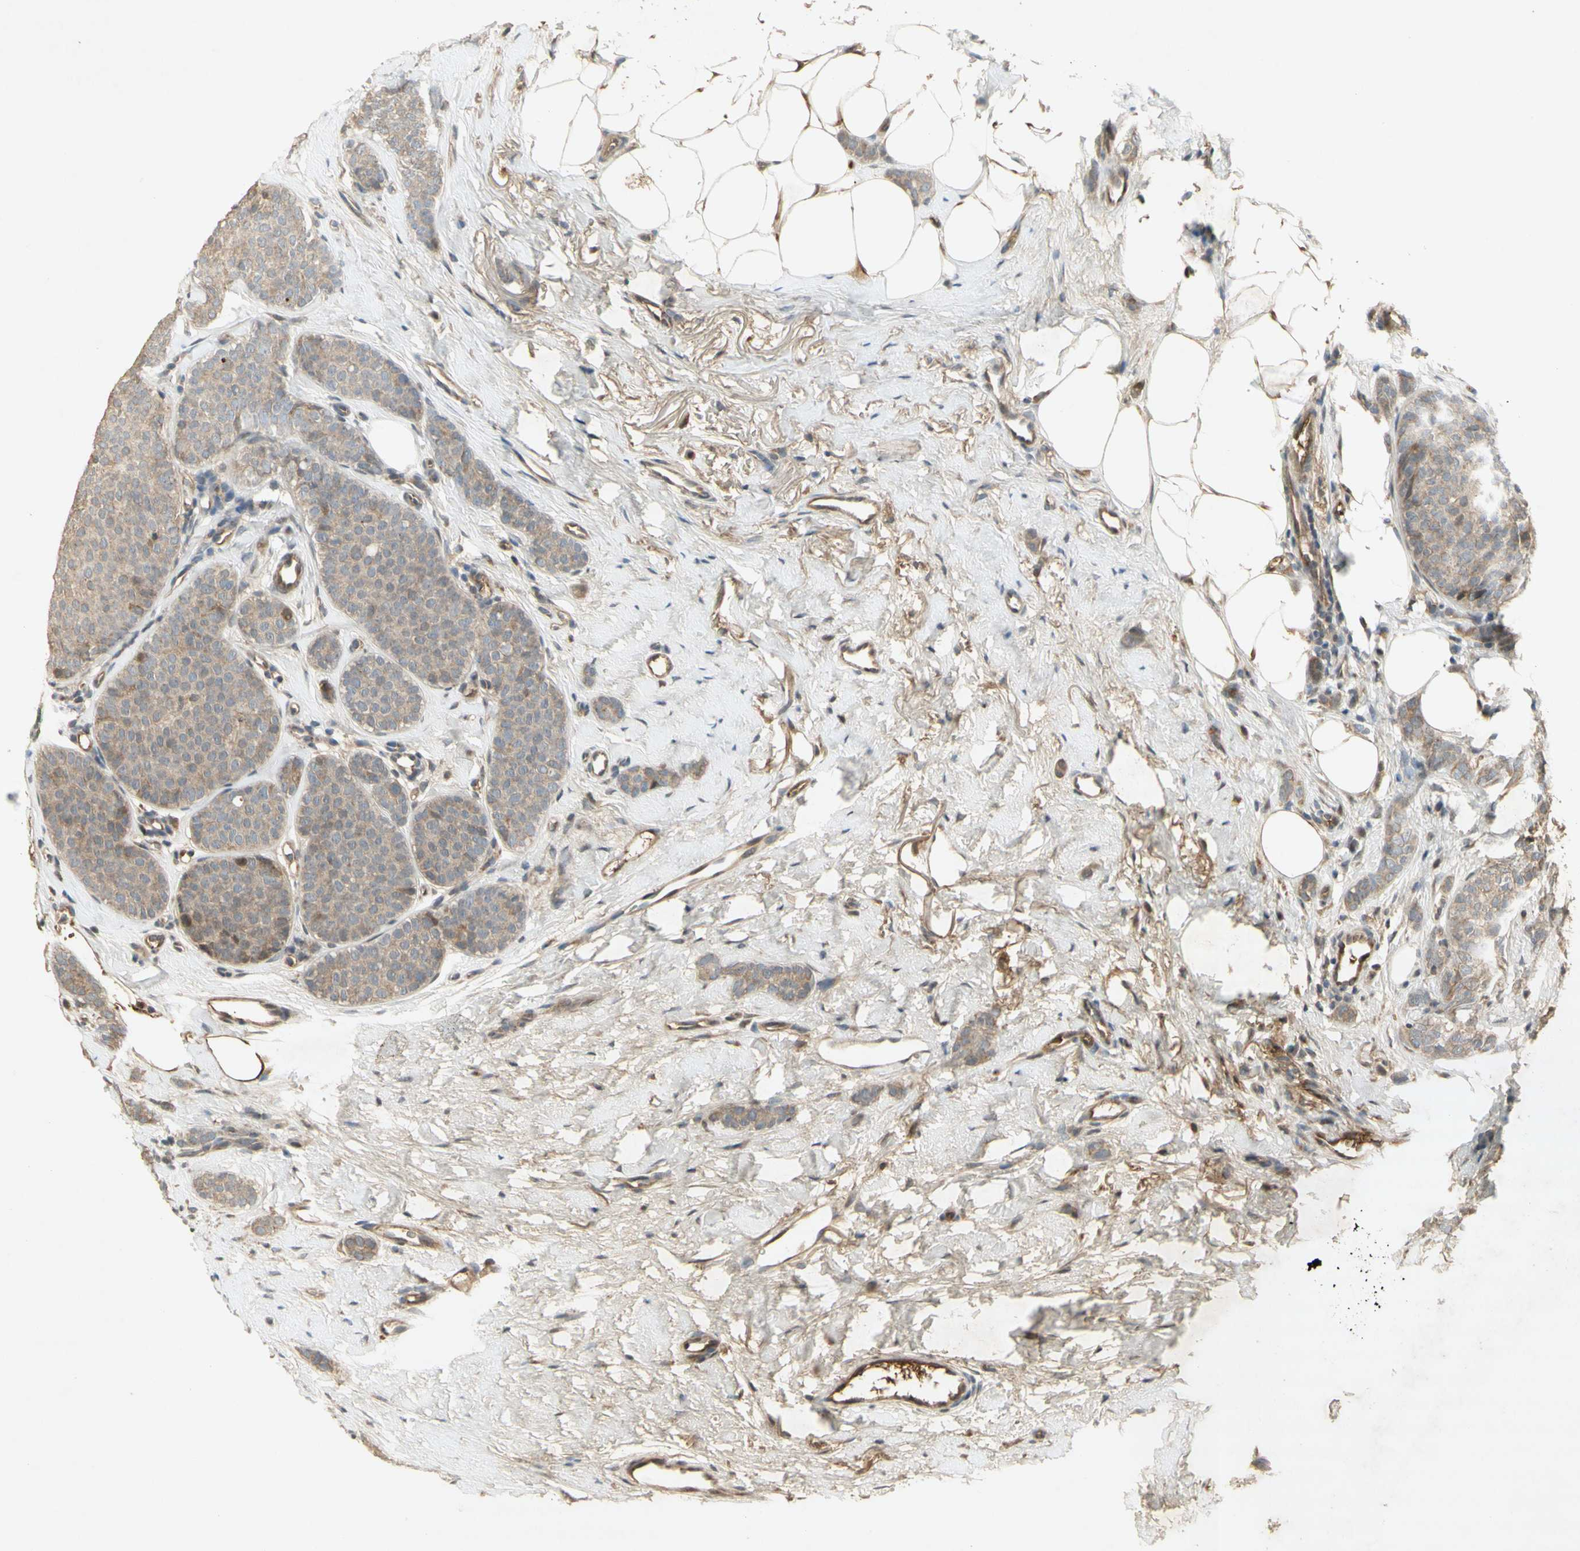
{"staining": {"intensity": "weak", "quantity": "25%-75%", "location": "cytoplasmic/membranous"}, "tissue": "breast cancer", "cell_type": "Tumor cells", "image_type": "cancer", "snomed": [{"axis": "morphology", "description": "Lobular carcinoma"}, {"axis": "topography", "description": "Skin"}, {"axis": "topography", "description": "Breast"}], "caption": "Protein analysis of breast lobular carcinoma tissue demonstrates weak cytoplasmic/membranous positivity in approximately 25%-75% of tumor cells.", "gene": "NRG4", "patient": {"sex": "female", "age": 46}}